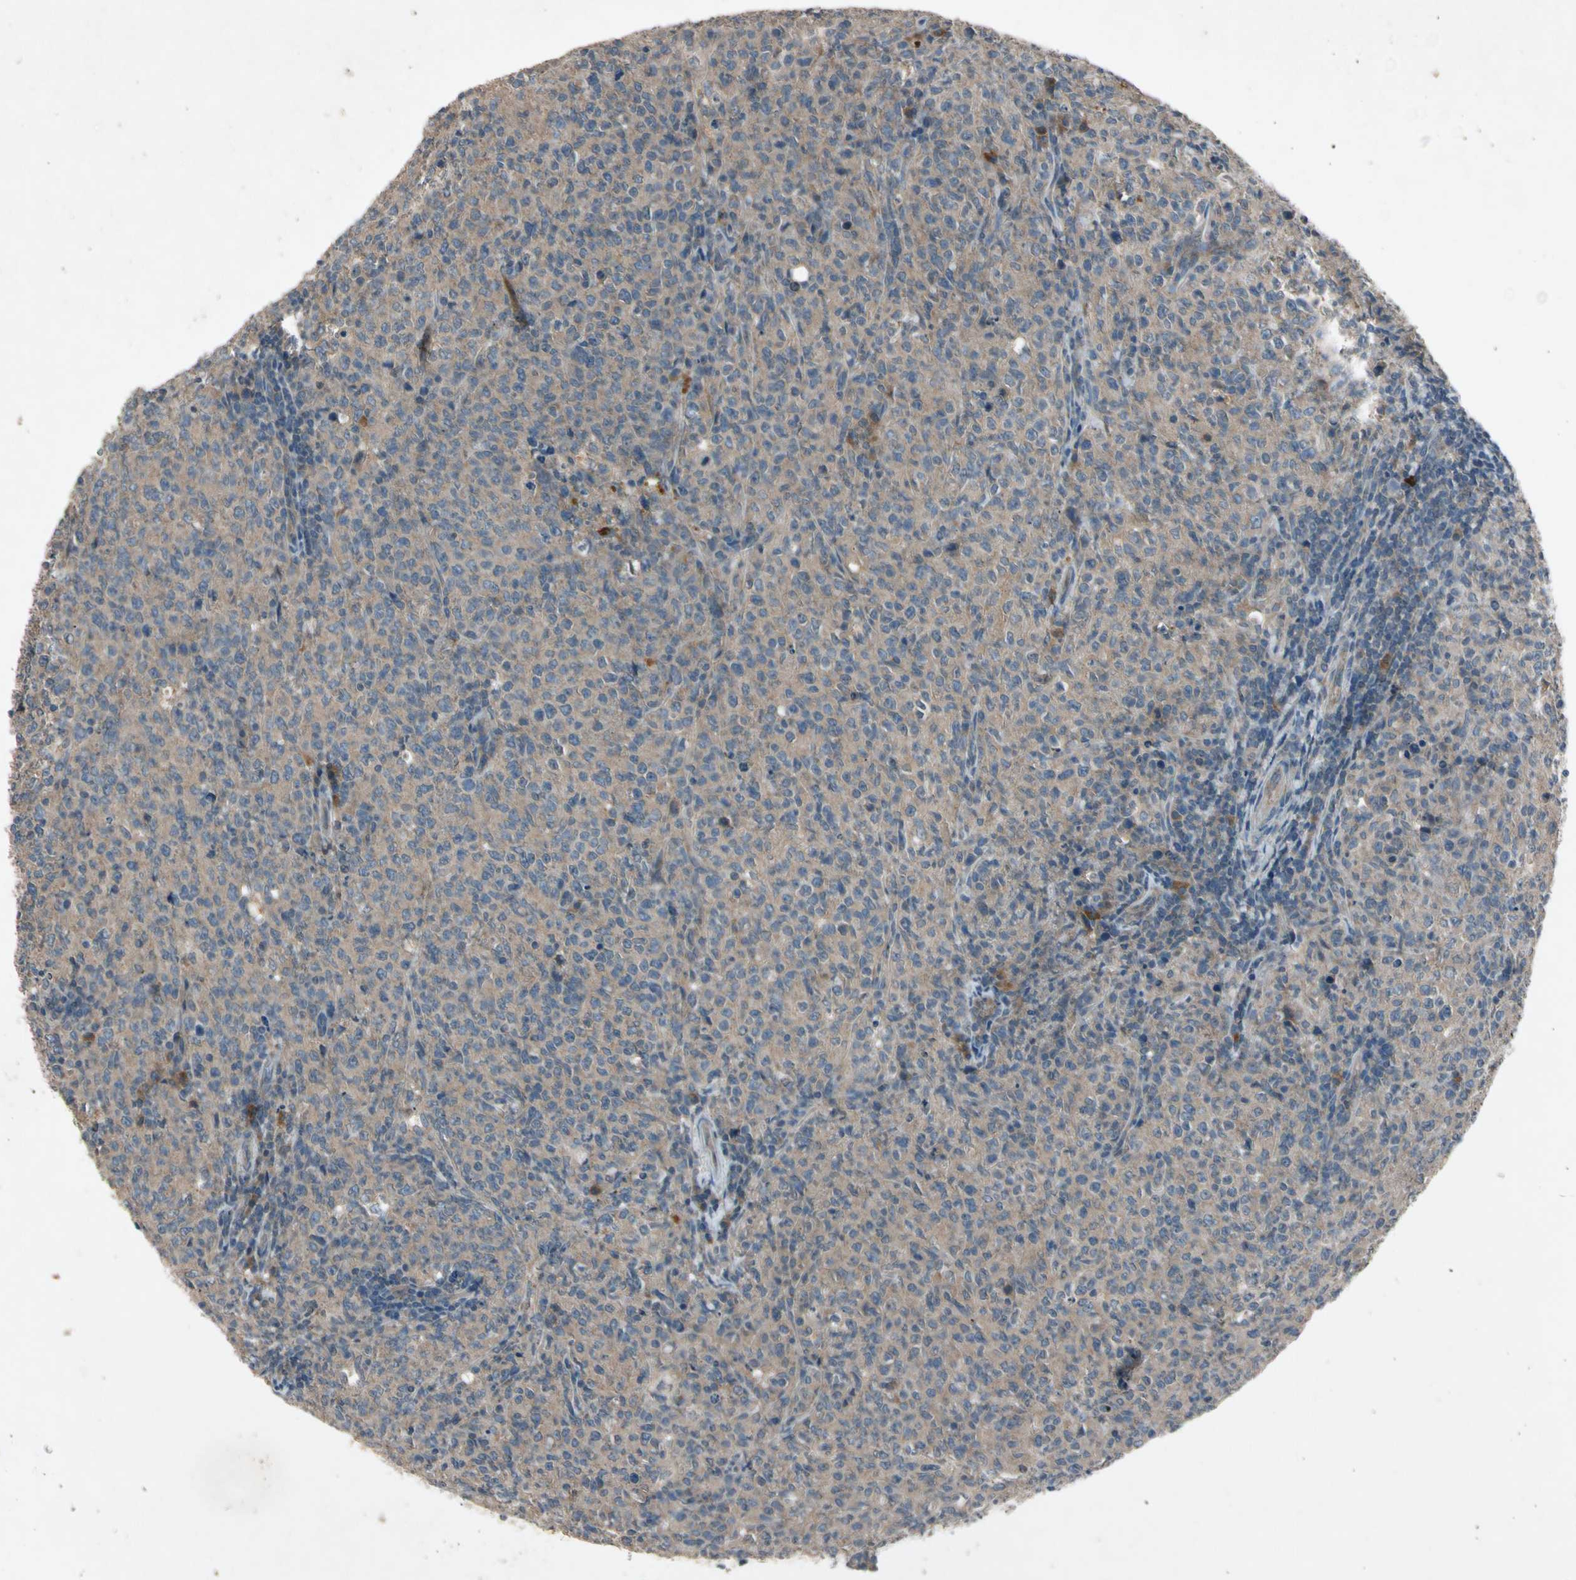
{"staining": {"intensity": "weak", "quantity": "25%-75%", "location": "cytoplasmic/membranous"}, "tissue": "lymphoma", "cell_type": "Tumor cells", "image_type": "cancer", "snomed": [{"axis": "morphology", "description": "Malignant lymphoma, non-Hodgkin's type, High grade"}, {"axis": "topography", "description": "Tonsil"}], "caption": "Brown immunohistochemical staining in human lymphoma reveals weak cytoplasmic/membranous expression in approximately 25%-75% of tumor cells.", "gene": "GPLD1", "patient": {"sex": "female", "age": 36}}